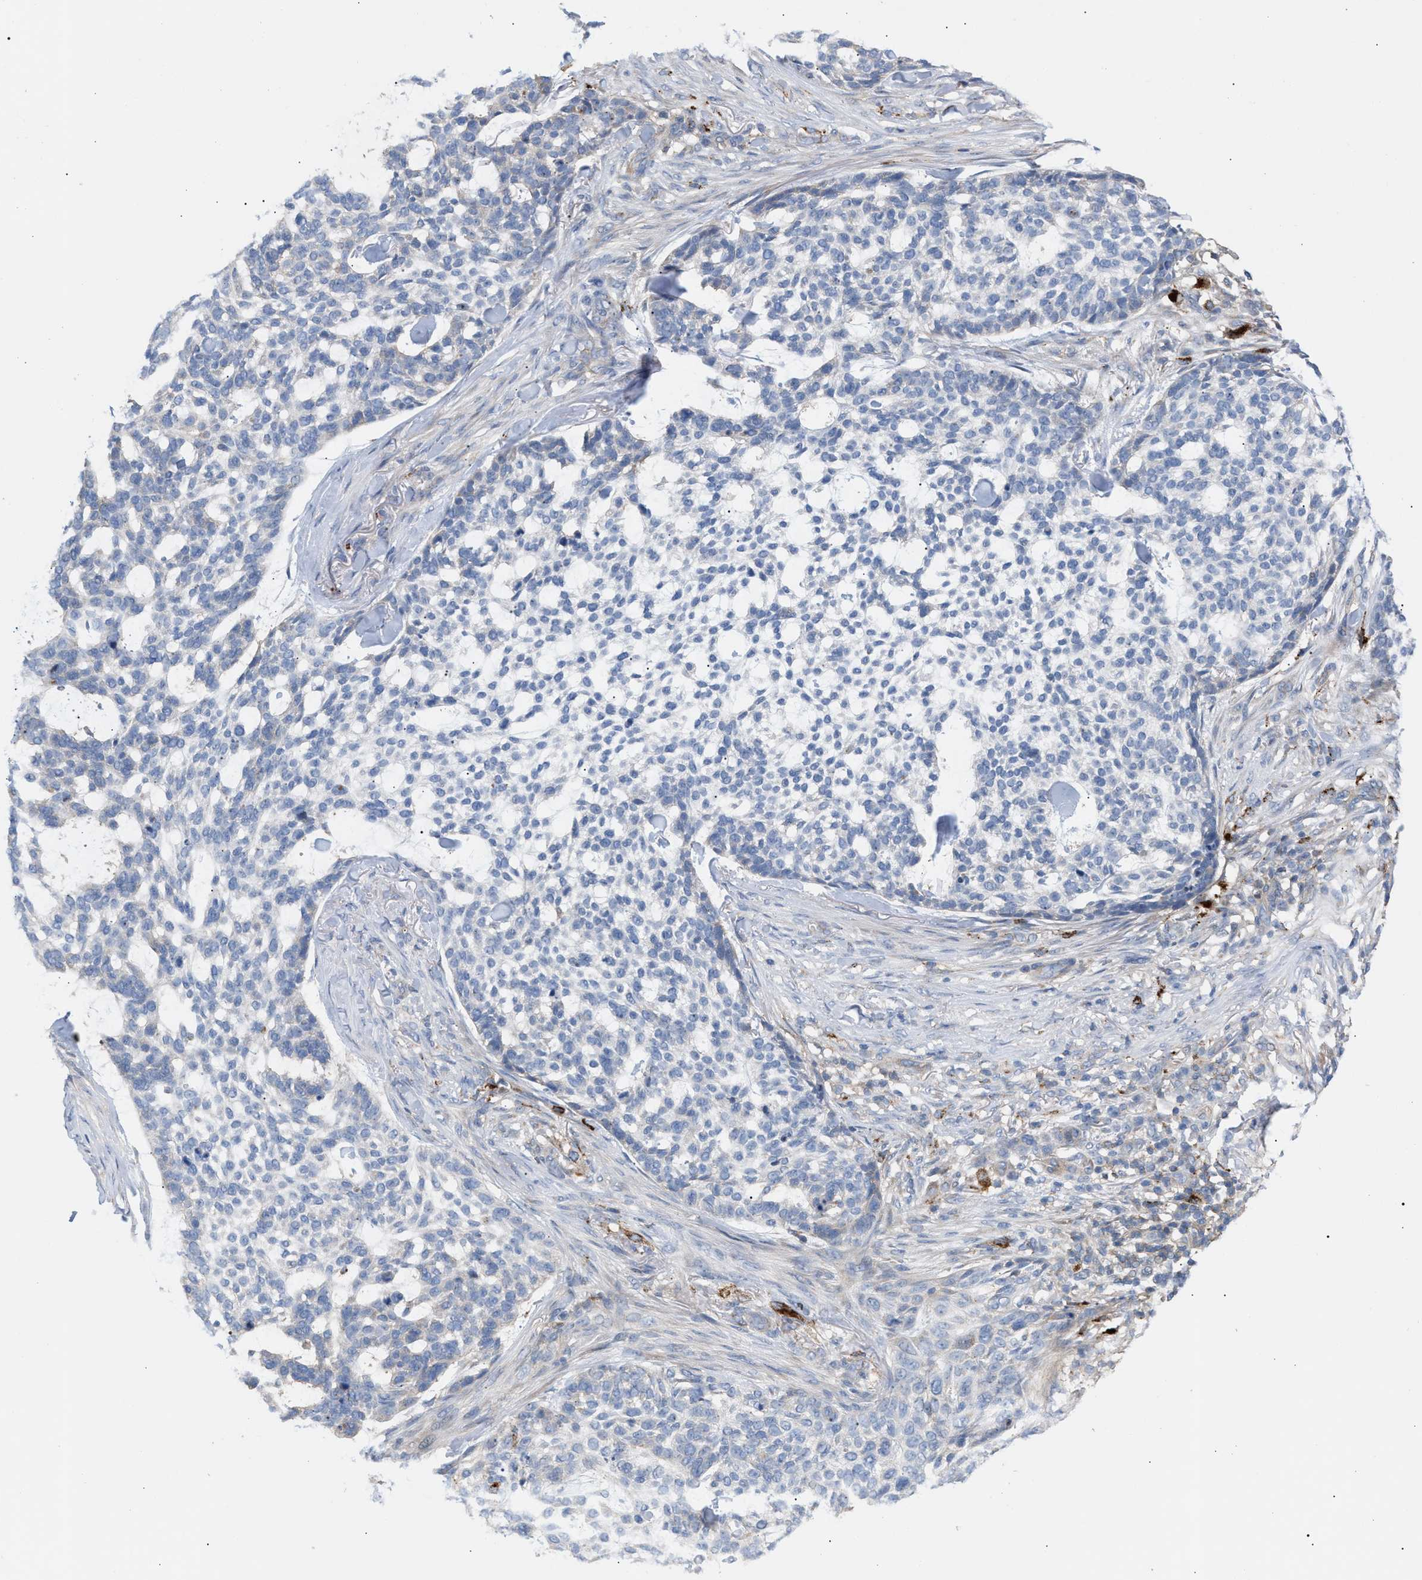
{"staining": {"intensity": "negative", "quantity": "none", "location": "none"}, "tissue": "skin cancer", "cell_type": "Tumor cells", "image_type": "cancer", "snomed": [{"axis": "morphology", "description": "Basal cell carcinoma"}, {"axis": "topography", "description": "Skin"}], "caption": "Tumor cells are negative for protein expression in human skin cancer. (Stains: DAB (3,3'-diaminobenzidine) immunohistochemistry (IHC) with hematoxylin counter stain, Microscopy: brightfield microscopy at high magnification).", "gene": "MBTD1", "patient": {"sex": "female", "age": 64}}